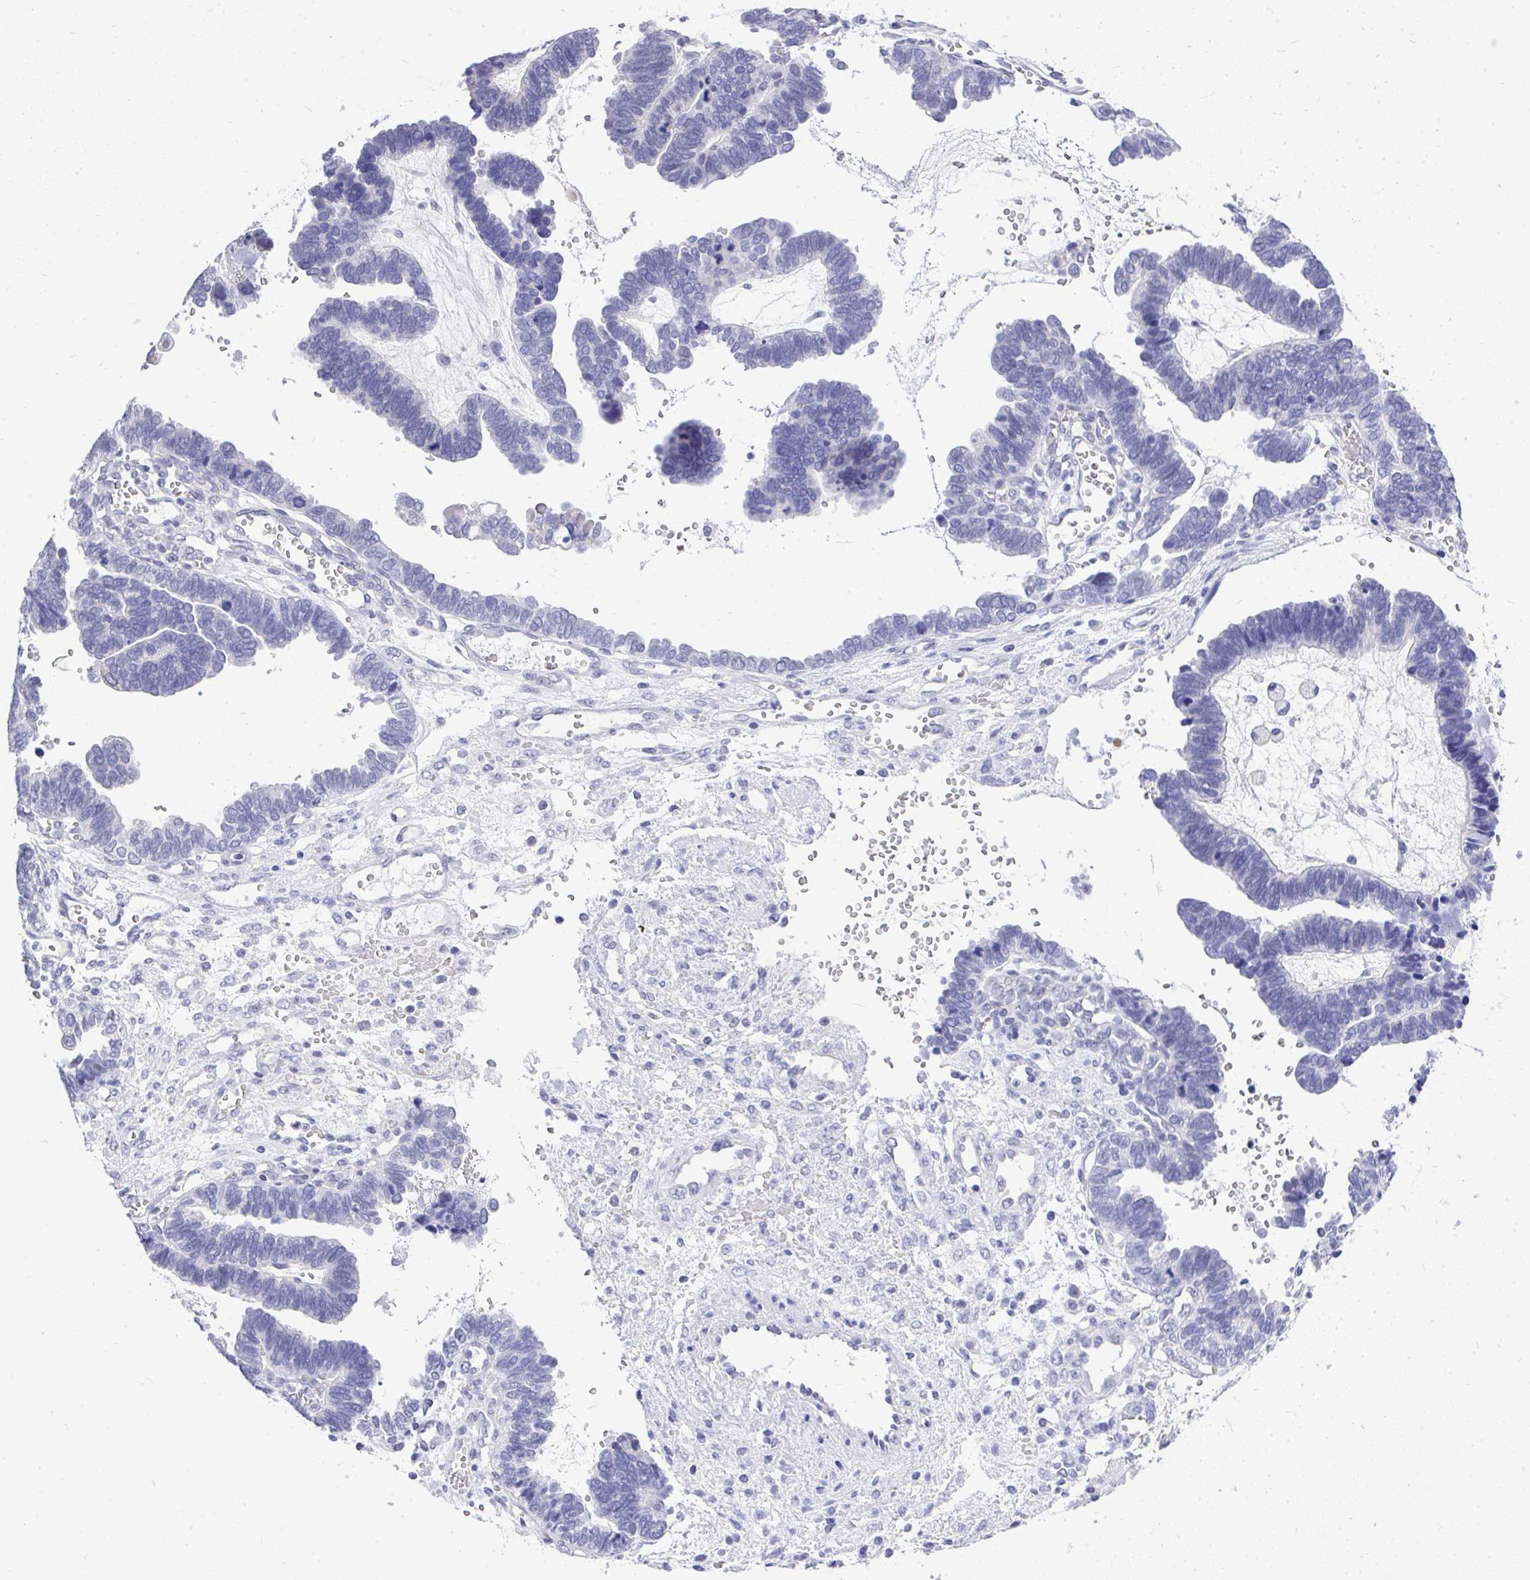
{"staining": {"intensity": "negative", "quantity": "none", "location": "none"}, "tissue": "ovarian cancer", "cell_type": "Tumor cells", "image_type": "cancer", "snomed": [{"axis": "morphology", "description": "Cystadenocarcinoma, serous, NOS"}, {"axis": "topography", "description": "Ovary"}], "caption": "Immunohistochemistry (IHC) of ovarian serous cystadenocarcinoma reveals no positivity in tumor cells.", "gene": "MS4A12", "patient": {"sex": "female", "age": 51}}